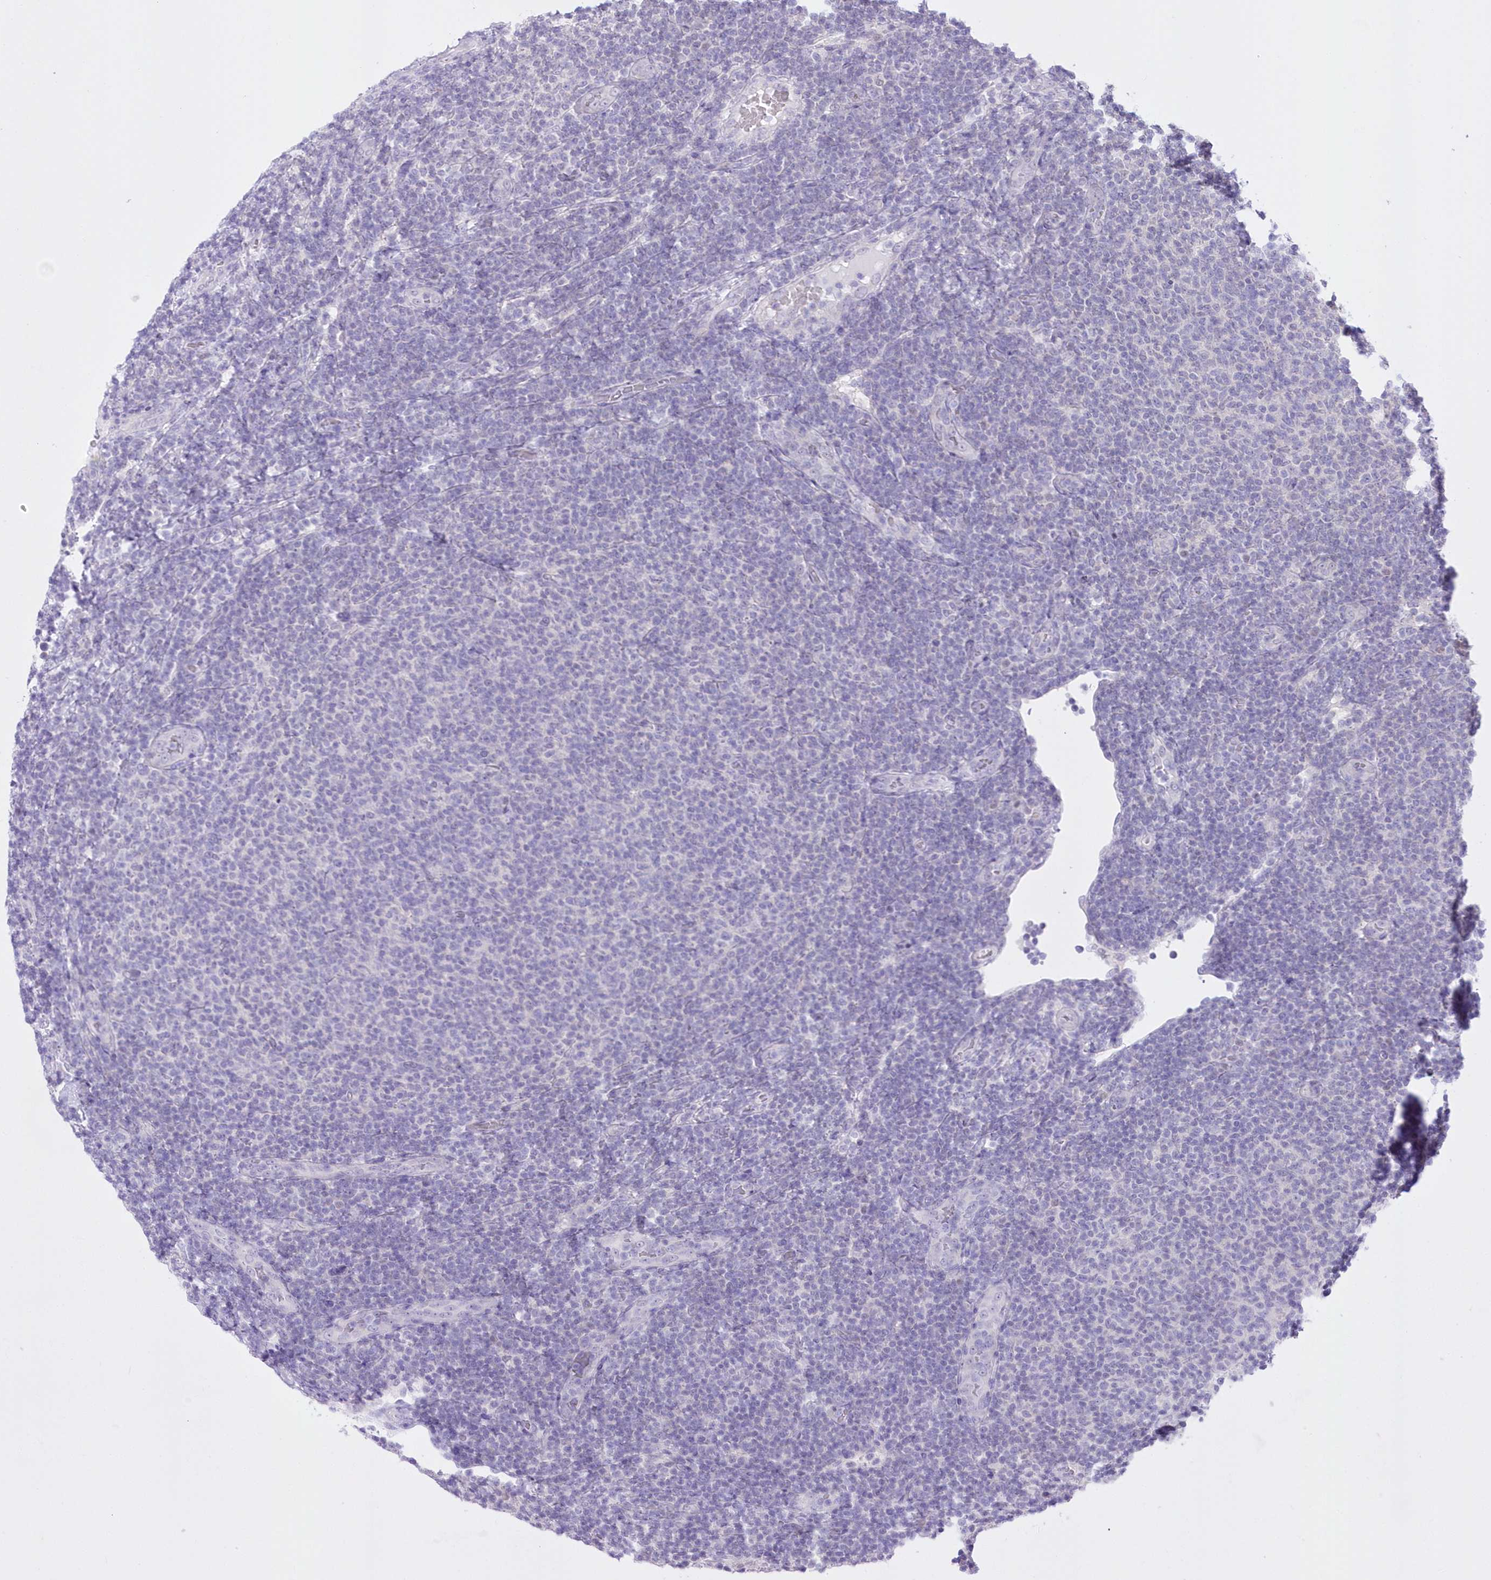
{"staining": {"intensity": "negative", "quantity": "none", "location": "none"}, "tissue": "lymphoma", "cell_type": "Tumor cells", "image_type": "cancer", "snomed": [{"axis": "morphology", "description": "Malignant lymphoma, non-Hodgkin's type, Low grade"}, {"axis": "topography", "description": "Lymph node"}], "caption": "Immunohistochemistry (IHC) photomicrograph of neoplastic tissue: malignant lymphoma, non-Hodgkin's type (low-grade) stained with DAB (3,3'-diaminobenzidine) exhibits no significant protein positivity in tumor cells.", "gene": "UBA6", "patient": {"sex": "male", "age": 66}}